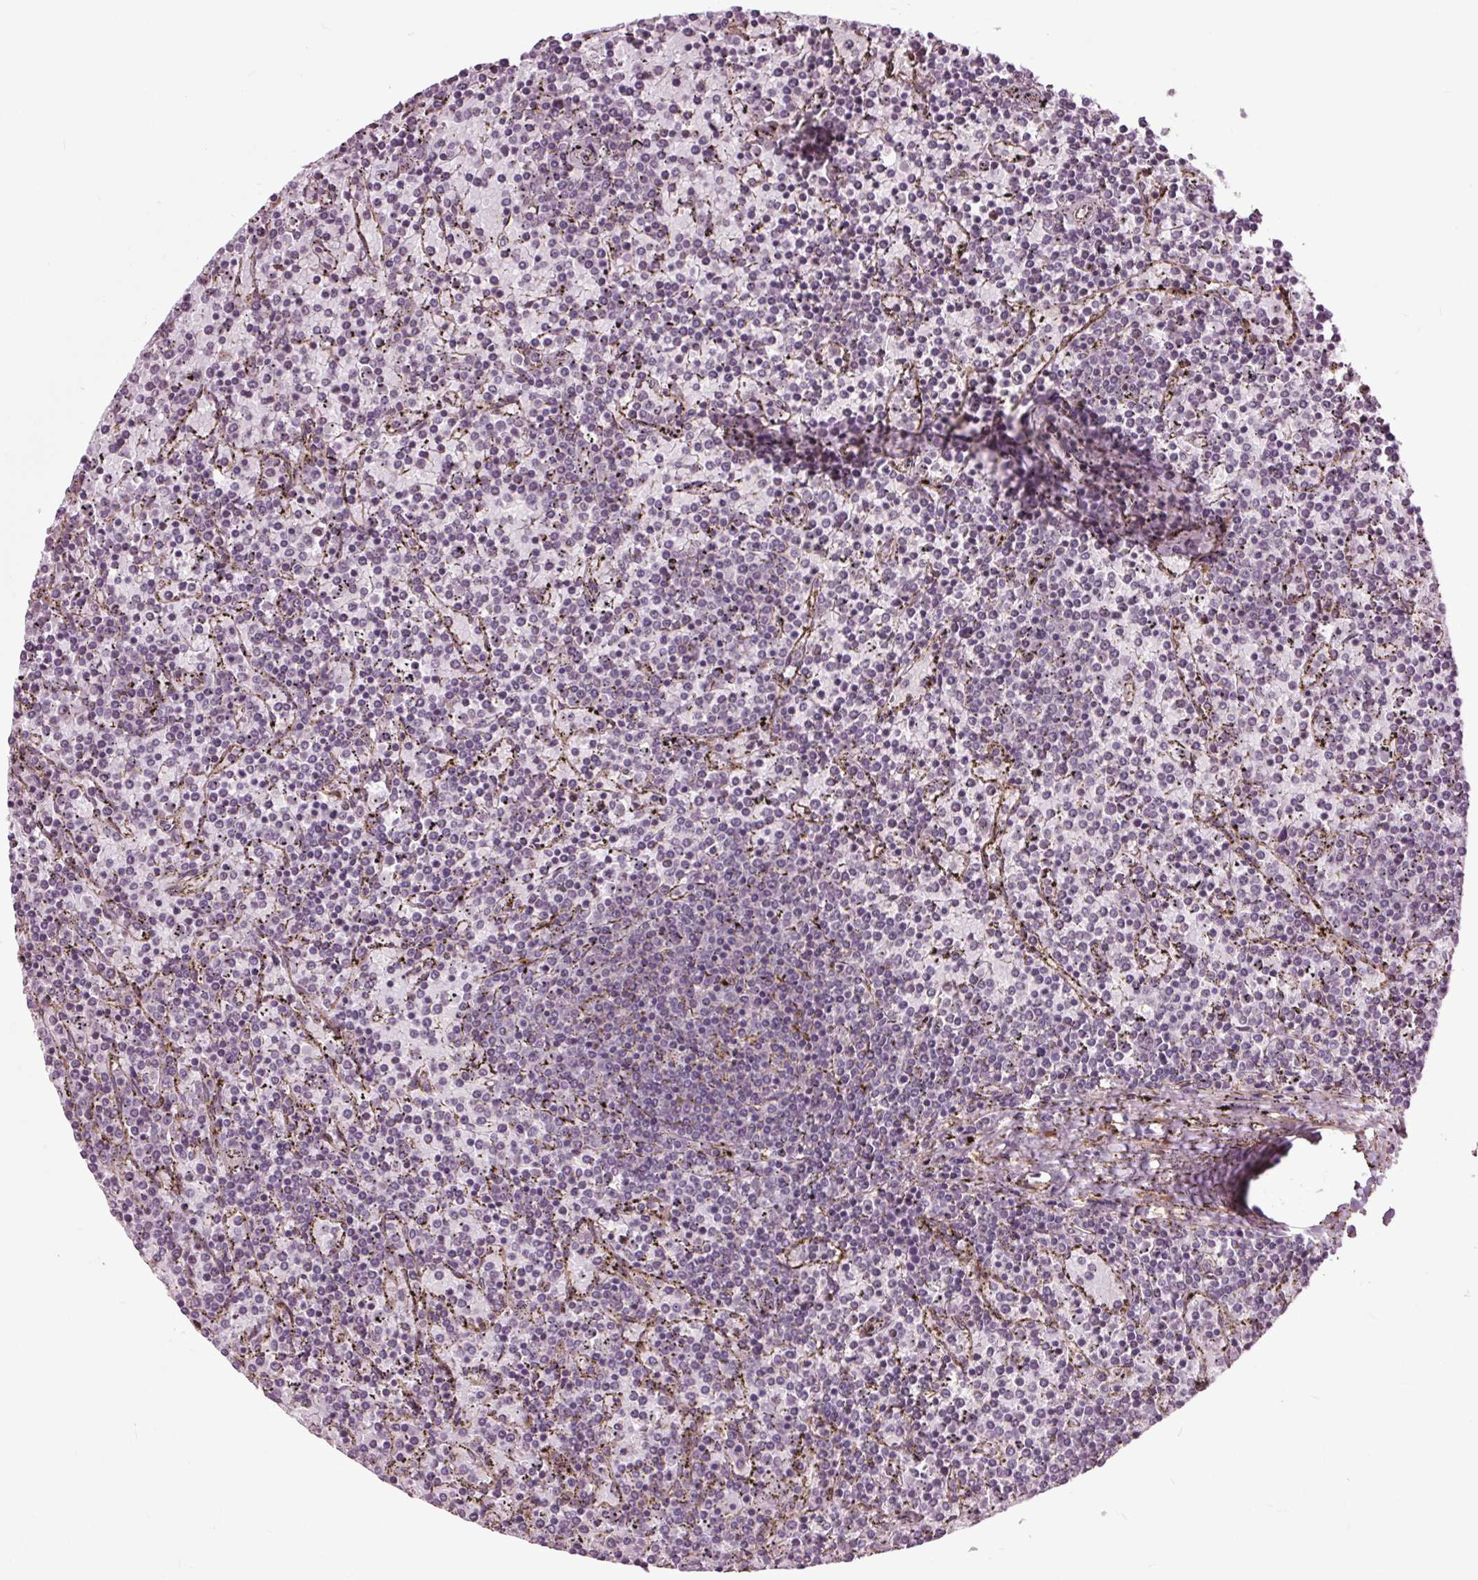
{"staining": {"intensity": "negative", "quantity": "none", "location": "none"}, "tissue": "lymphoma", "cell_type": "Tumor cells", "image_type": "cancer", "snomed": [{"axis": "morphology", "description": "Malignant lymphoma, non-Hodgkin's type, Low grade"}, {"axis": "topography", "description": "Spleen"}], "caption": "Tumor cells are negative for brown protein staining in lymphoma.", "gene": "HAUS5", "patient": {"sex": "female", "age": 77}}